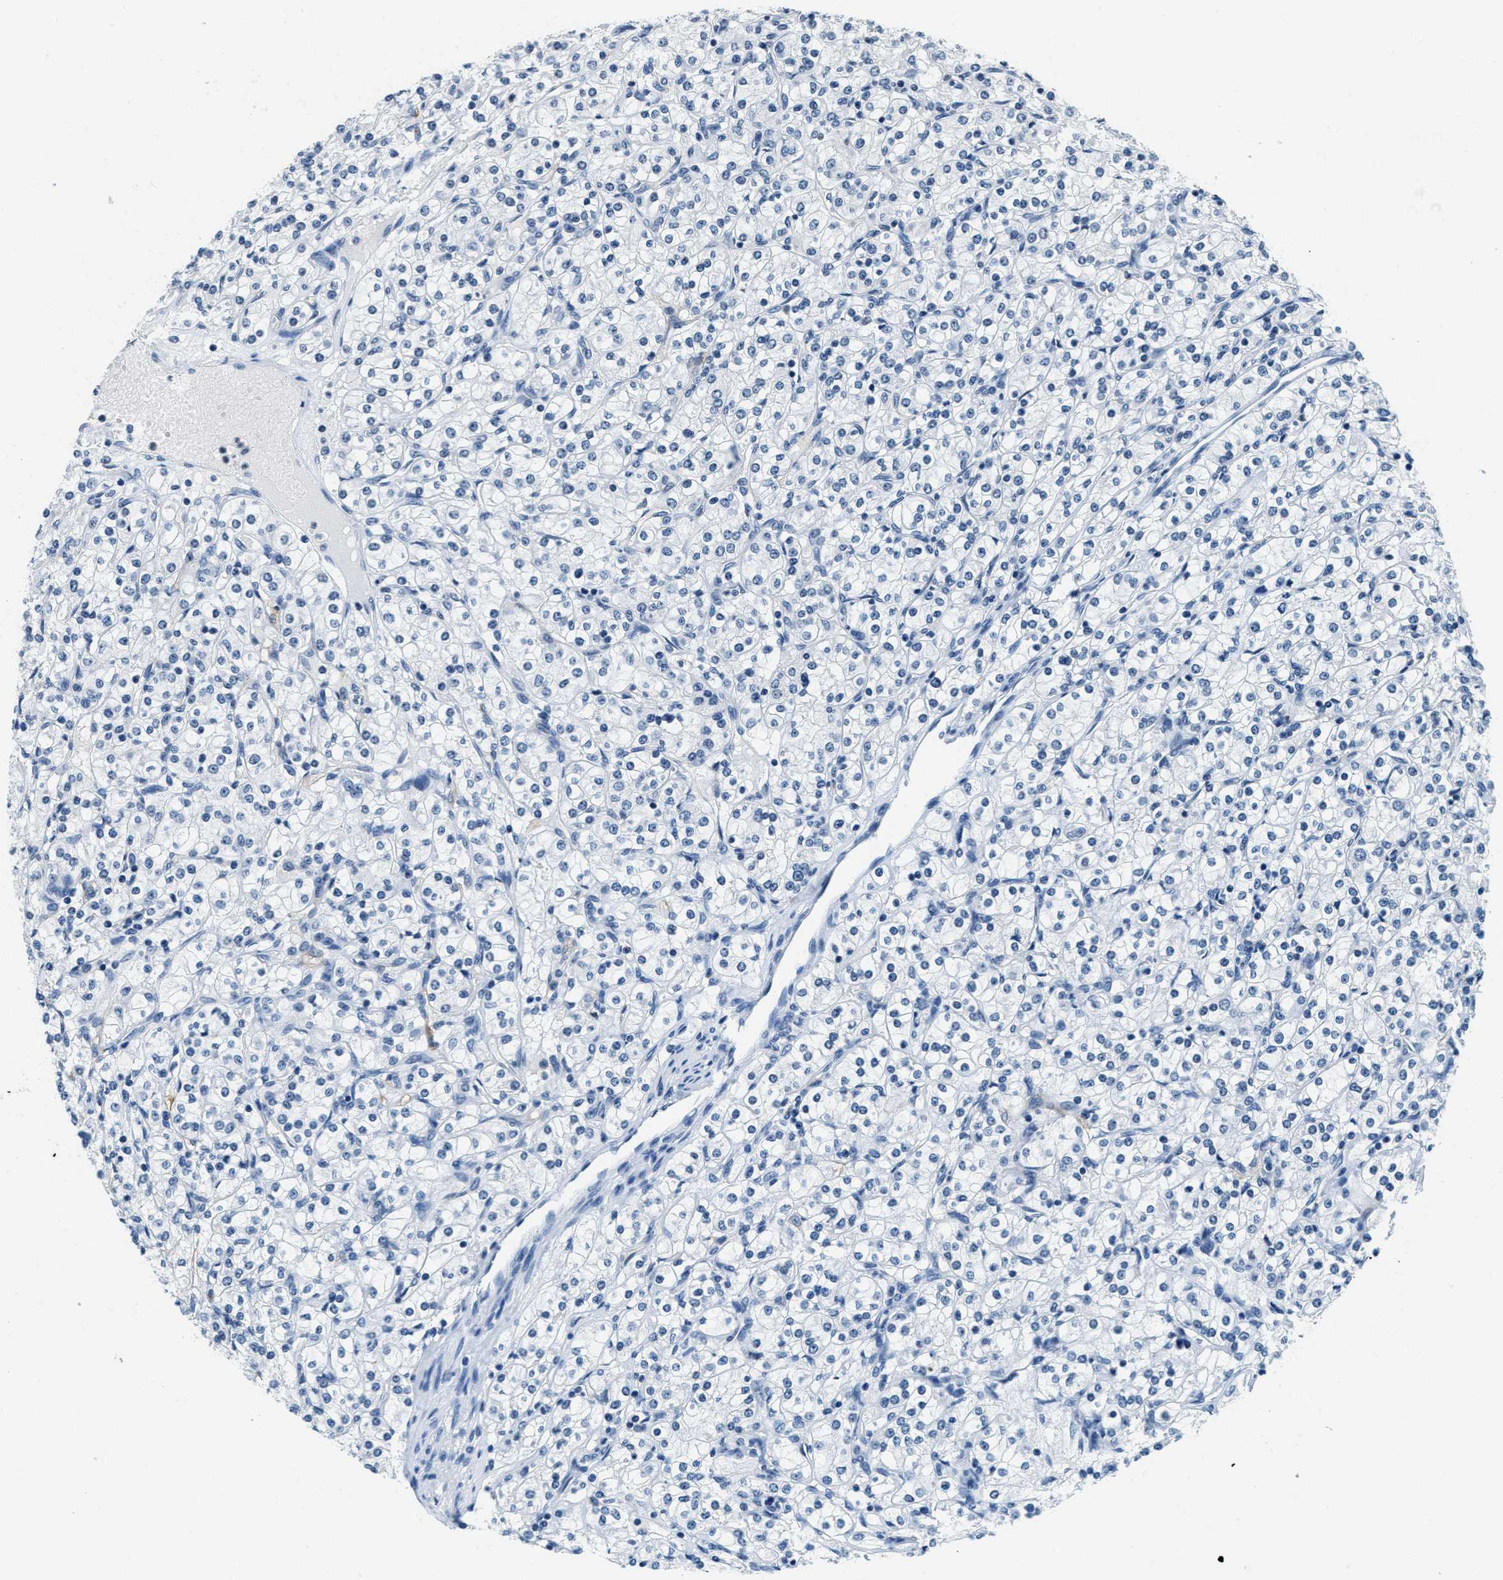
{"staining": {"intensity": "negative", "quantity": "none", "location": "none"}, "tissue": "renal cancer", "cell_type": "Tumor cells", "image_type": "cancer", "snomed": [{"axis": "morphology", "description": "Adenocarcinoma, NOS"}, {"axis": "topography", "description": "Kidney"}], "caption": "Human adenocarcinoma (renal) stained for a protein using IHC displays no expression in tumor cells.", "gene": "CA4", "patient": {"sex": "male", "age": 77}}